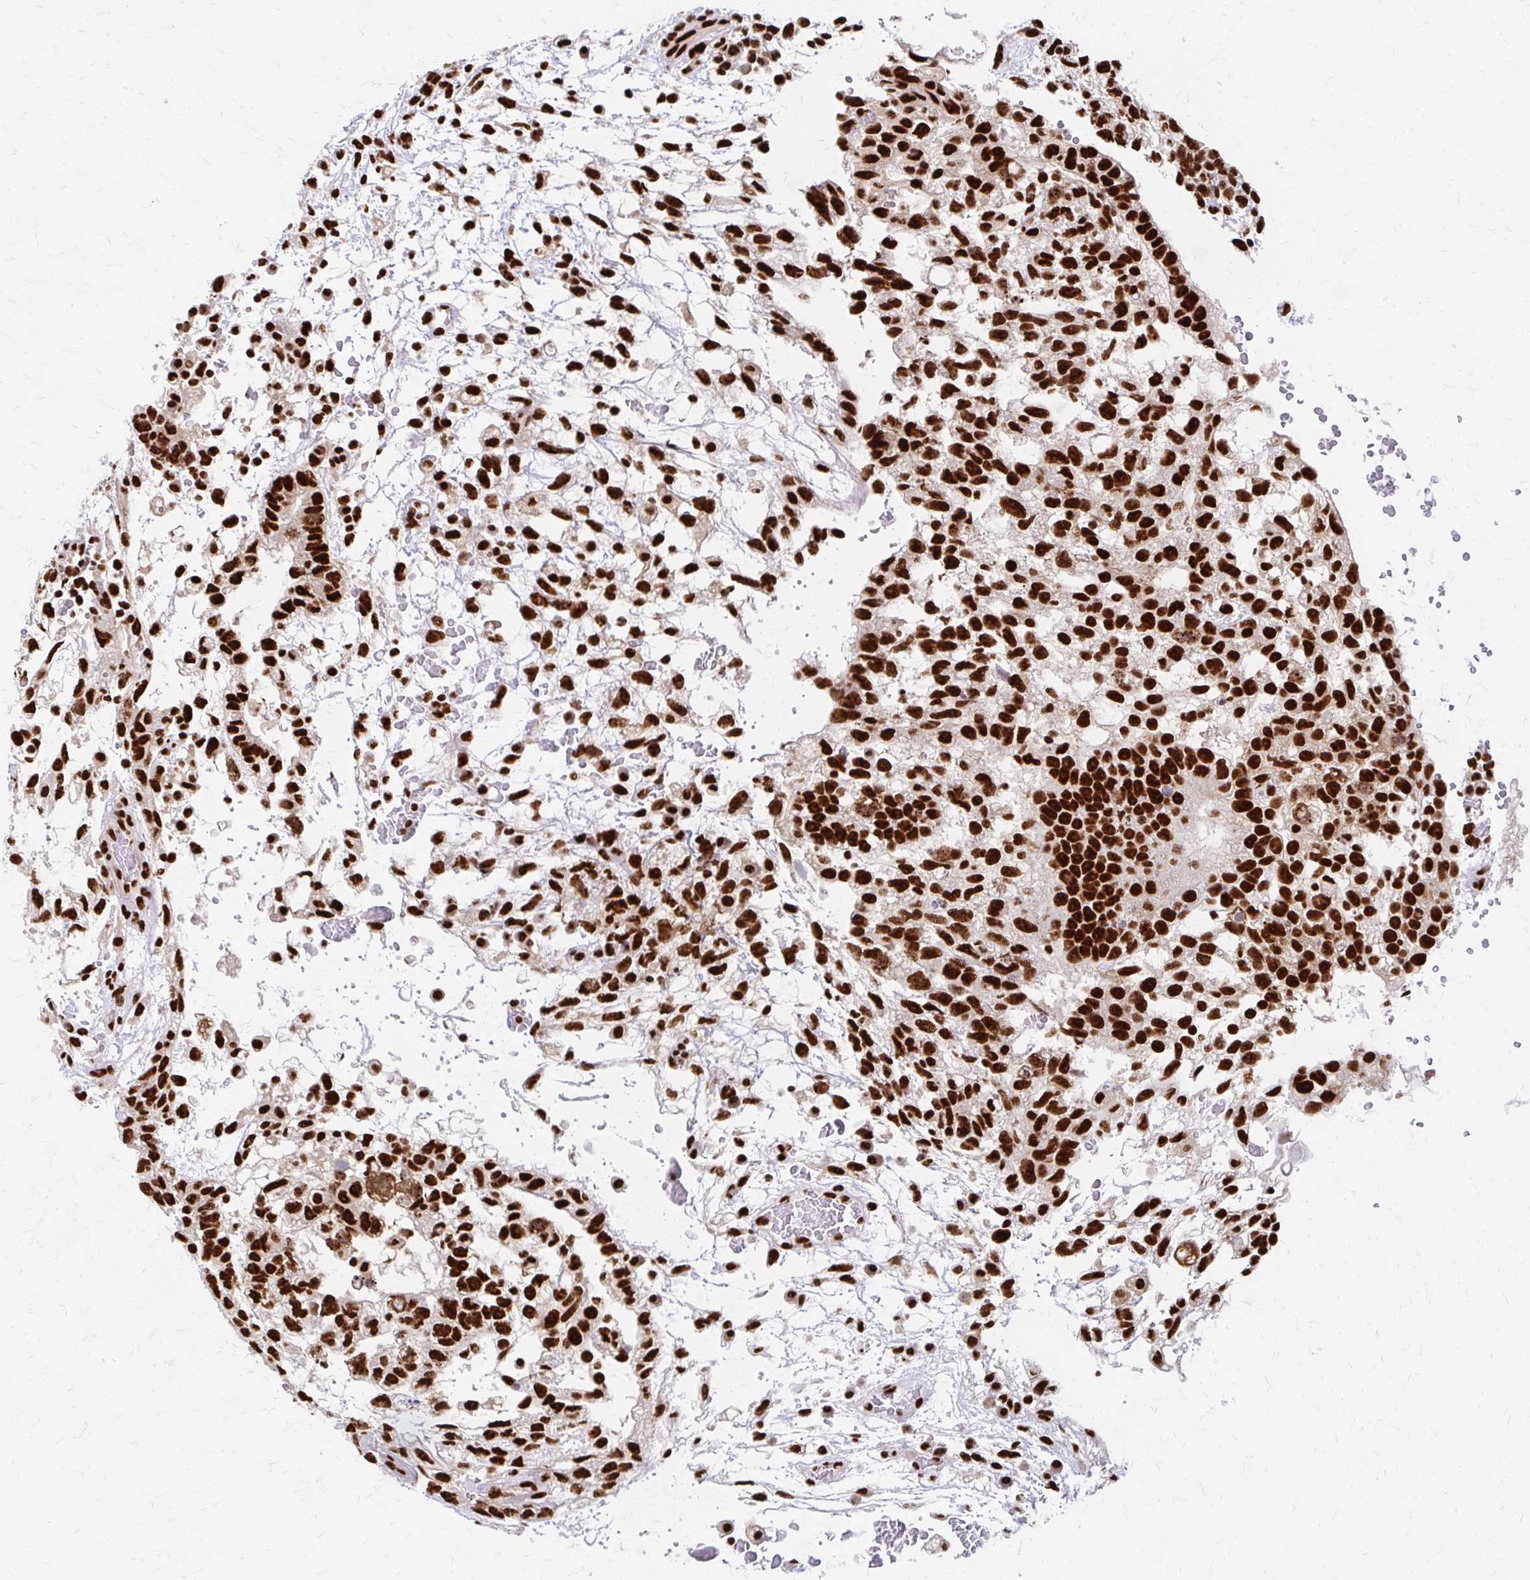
{"staining": {"intensity": "strong", "quantity": ">75%", "location": "nuclear"}, "tissue": "testis cancer", "cell_type": "Tumor cells", "image_type": "cancer", "snomed": [{"axis": "morphology", "description": "Normal tissue, NOS"}, {"axis": "morphology", "description": "Carcinoma, Embryonal, NOS"}, {"axis": "topography", "description": "Testis"}], "caption": "A brown stain shows strong nuclear staining of a protein in testis cancer tumor cells.", "gene": "CNKSR3", "patient": {"sex": "male", "age": 32}}